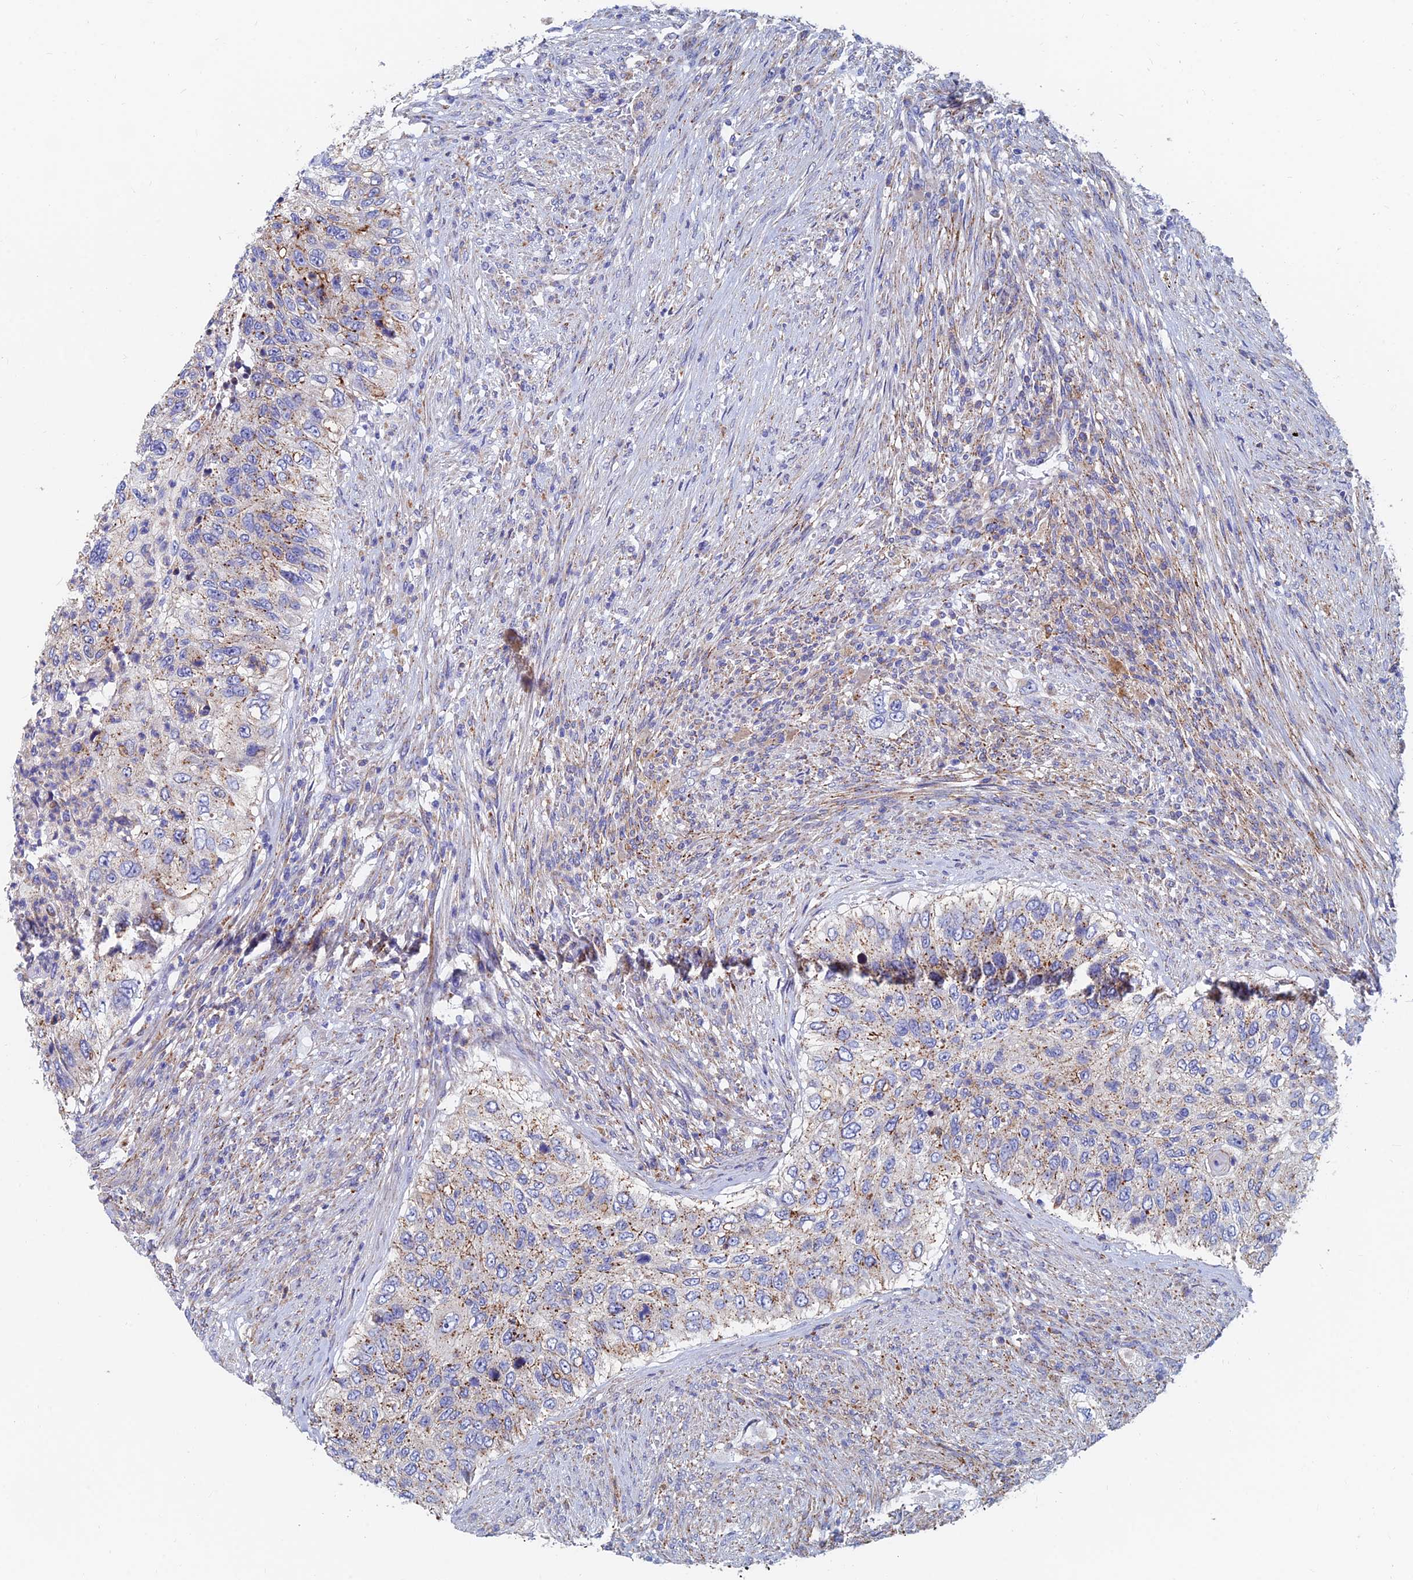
{"staining": {"intensity": "moderate", "quantity": ">75%", "location": "cytoplasmic/membranous"}, "tissue": "urothelial cancer", "cell_type": "Tumor cells", "image_type": "cancer", "snomed": [{"axis": "morphology", "description": "Urothelial carcinoma, High grade"}, {"axis": "topography", "description": "Urinary bladder"}], "caption": "Tumor cells reveal moderate cytoplasmic/membranous staining in approximately >75% of cells in urothelial carcinoma (high-grade). The protein is shown in brown color, while the nuclei are stained blue.", "gene": "SPNS1", "patient": {"sex": "female", "age": 60}}